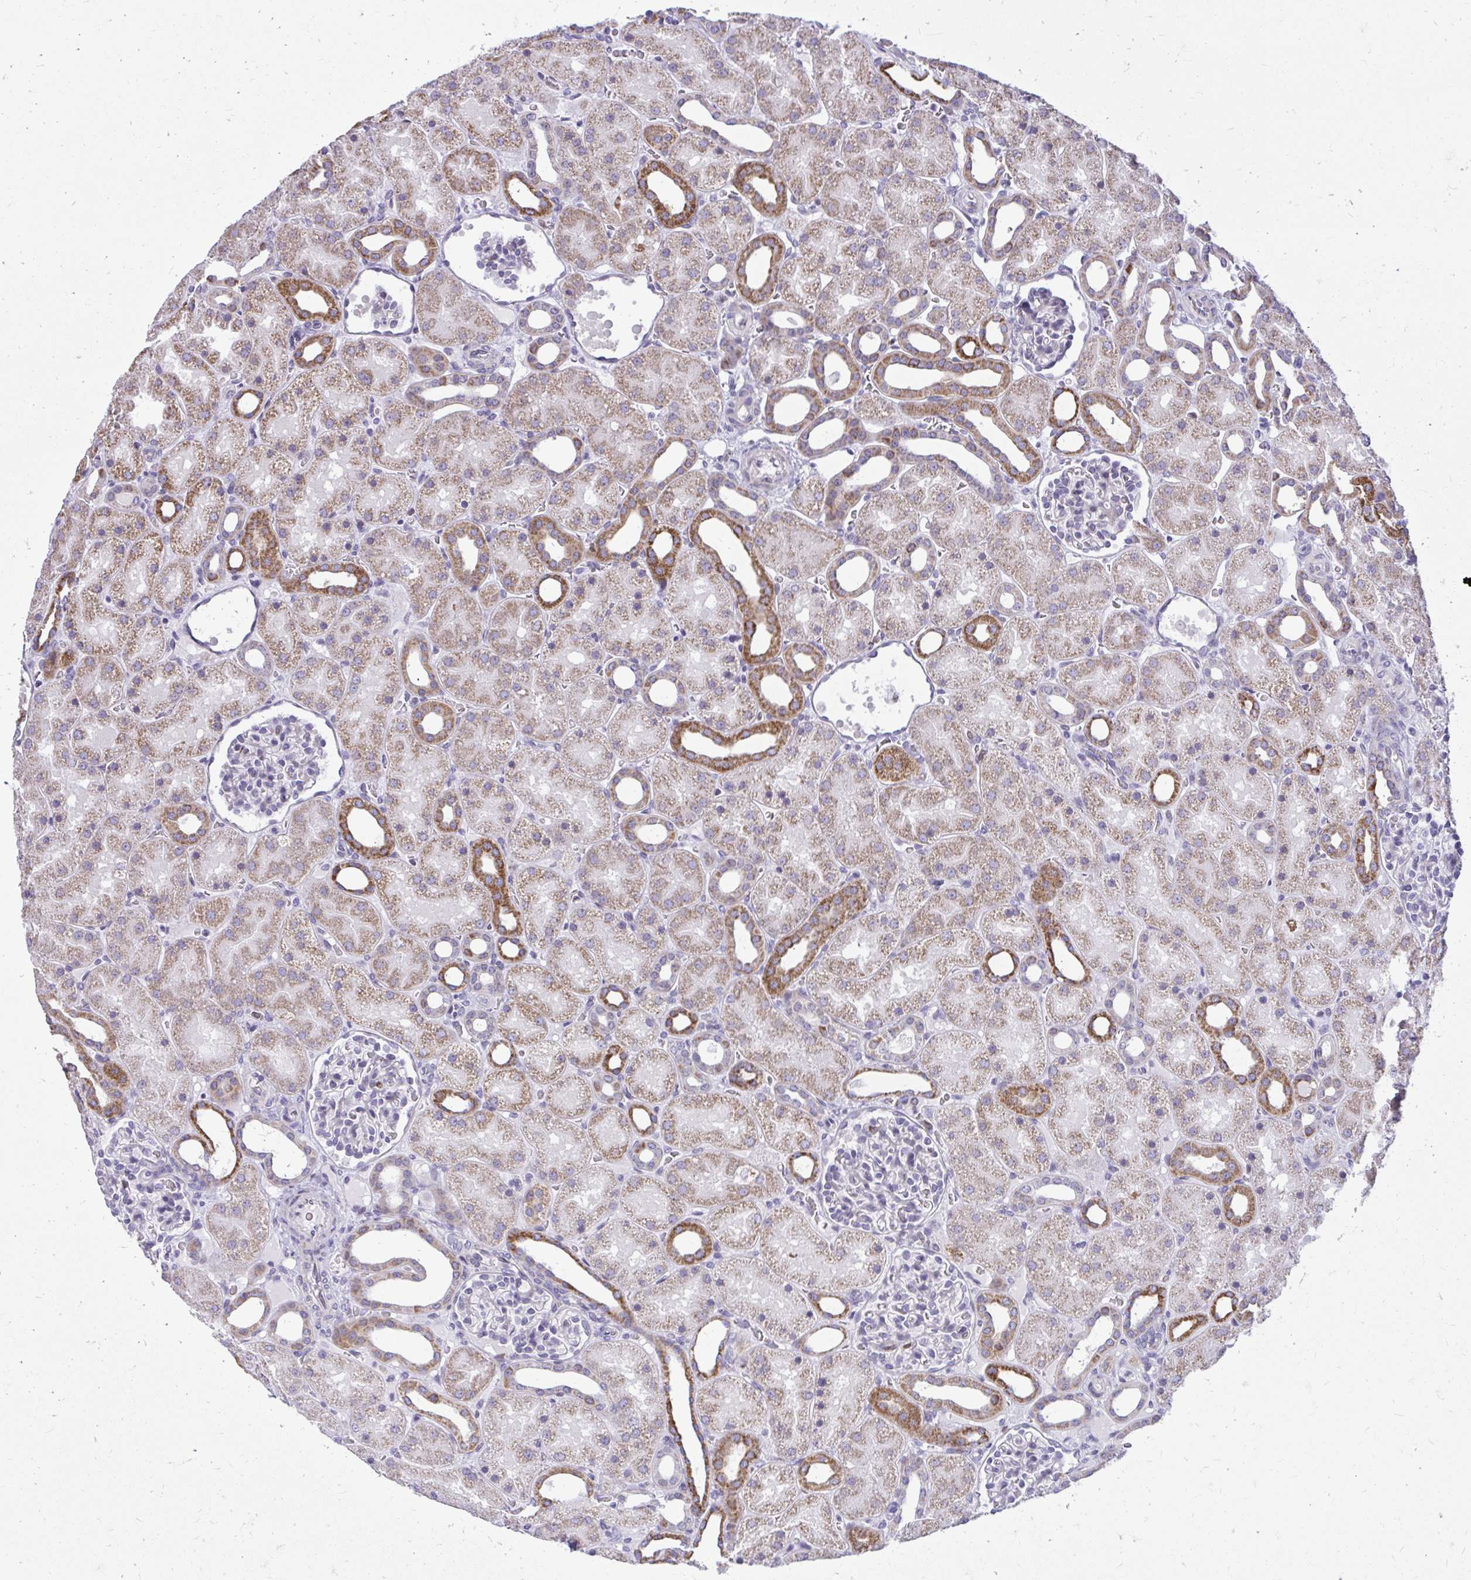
{"staining": {"intensity": "negative", "quantity": "none", "location": "none"}, "tissue": "kidney", "cell_type": "Cells in glomeruli", "image_type": "normal", "snomed": [{"axis": "morphology", "description": "Normal tissue, NOS"}, {"axis": "topography", "description": "Kidney"}], "caption": "A high-resolution histopathology image shows immunohistochemistry staining of unremarkable kidney, which exhibits no significant expression in cells in glomeruli.", "gene": "RPS6KA2", "patient": {"sex": "male", "age": 2}}